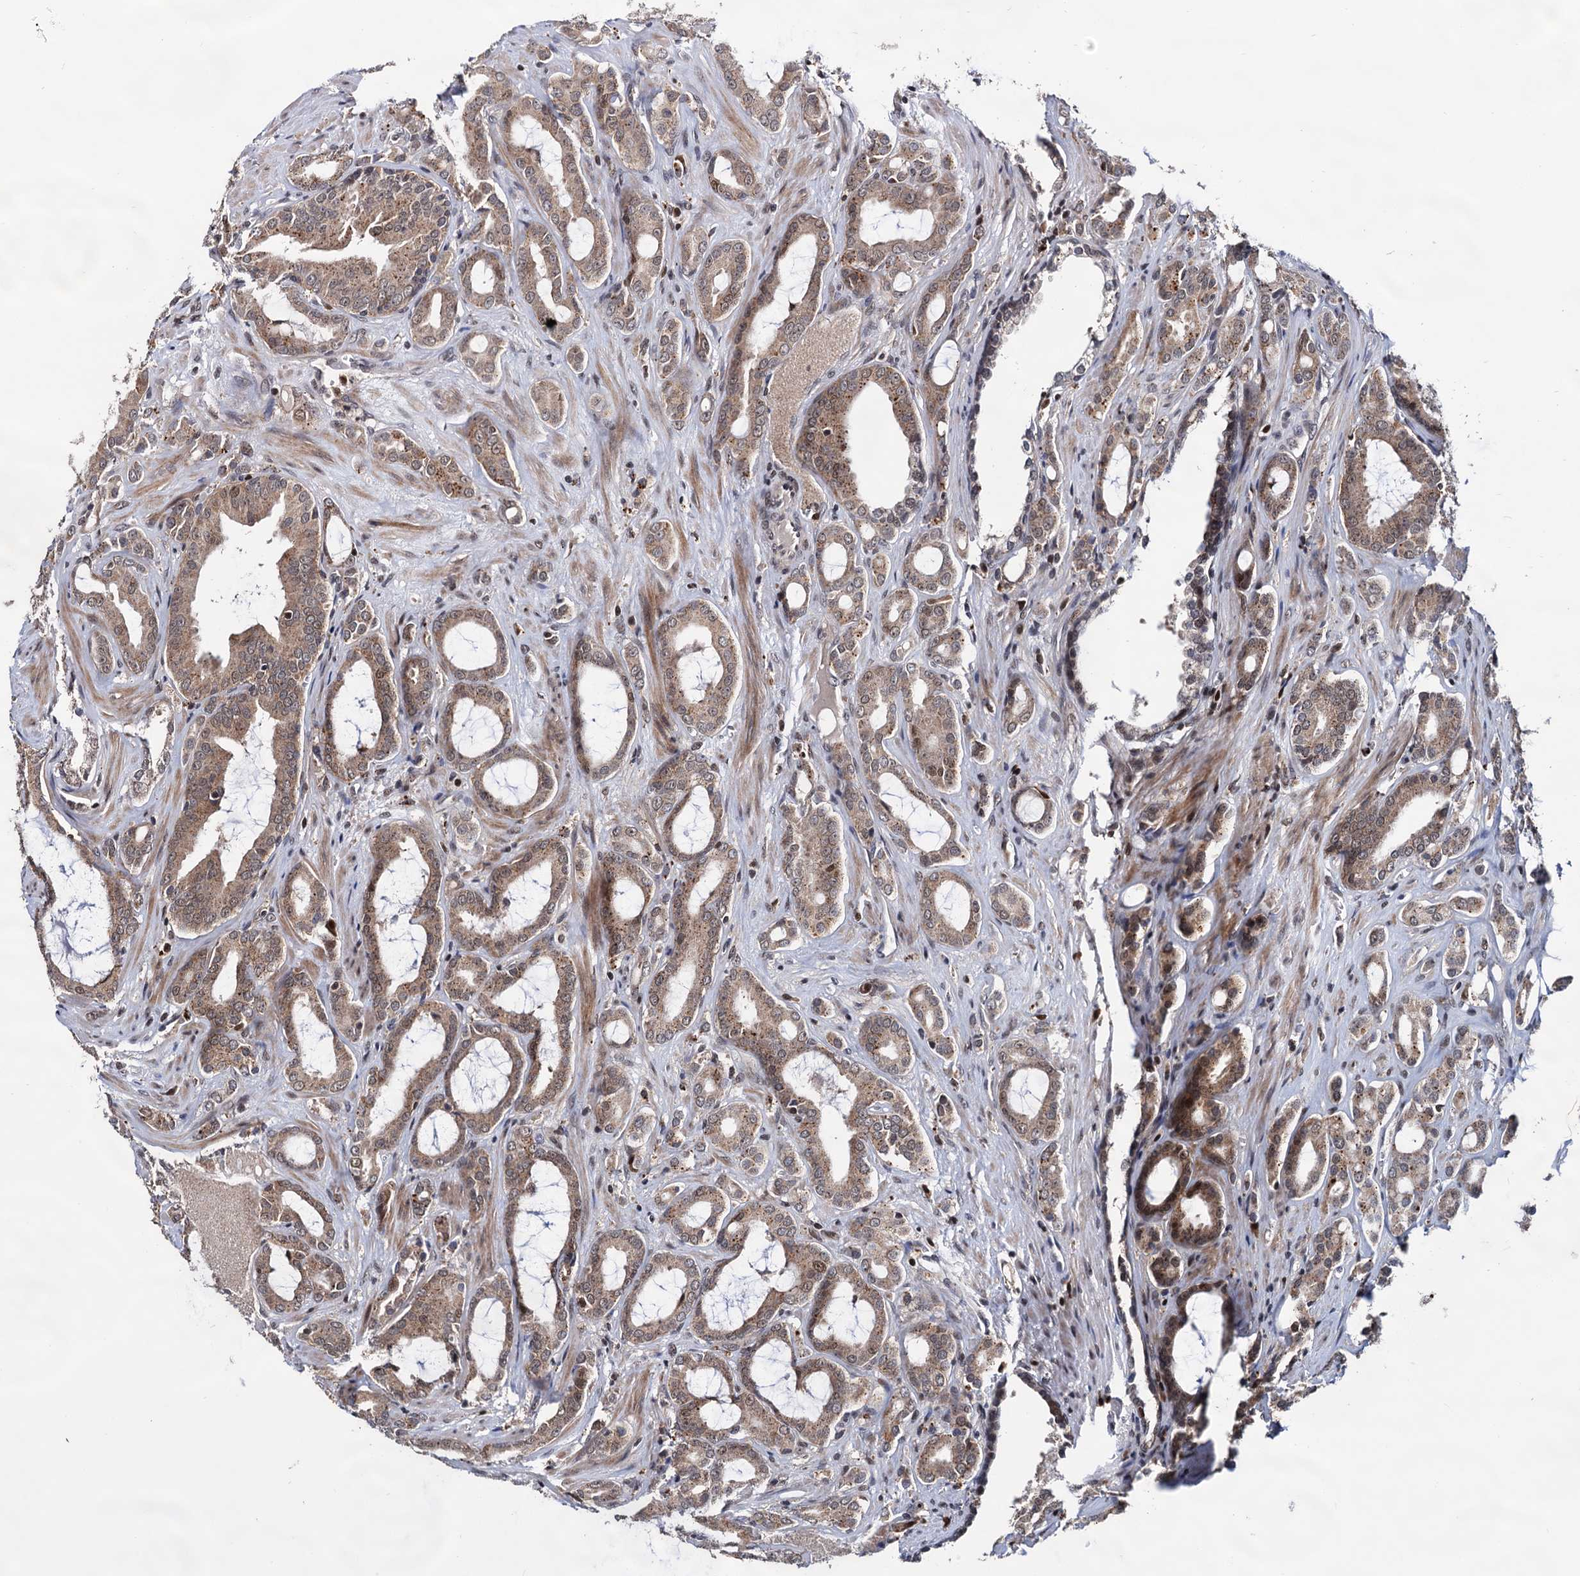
{"staining": {"intensity": "weak", "quantity": ">75%", "location": "nuclear"}, "tissue": "prostate cancer", "cell_type": "Tumor cells", "image_type": "cancer", "snomed": [{"axis": "morphology", "description": "Adenocarcinoma, High grade"}, {"axis": "topography", "description": "Prostate"}], "caption": "Protein analysis of prostate cancer (high-grade adenocarcinoma) tissue demonstrates weak nuclear staining in about >75% of tumor cells. (DAB (3,3'-diaminobenzidine) IHC with brightfield microscopy, high magnification).", "gene": "RNASEH2B", "patient": {"sex": "male", "age": 72}}